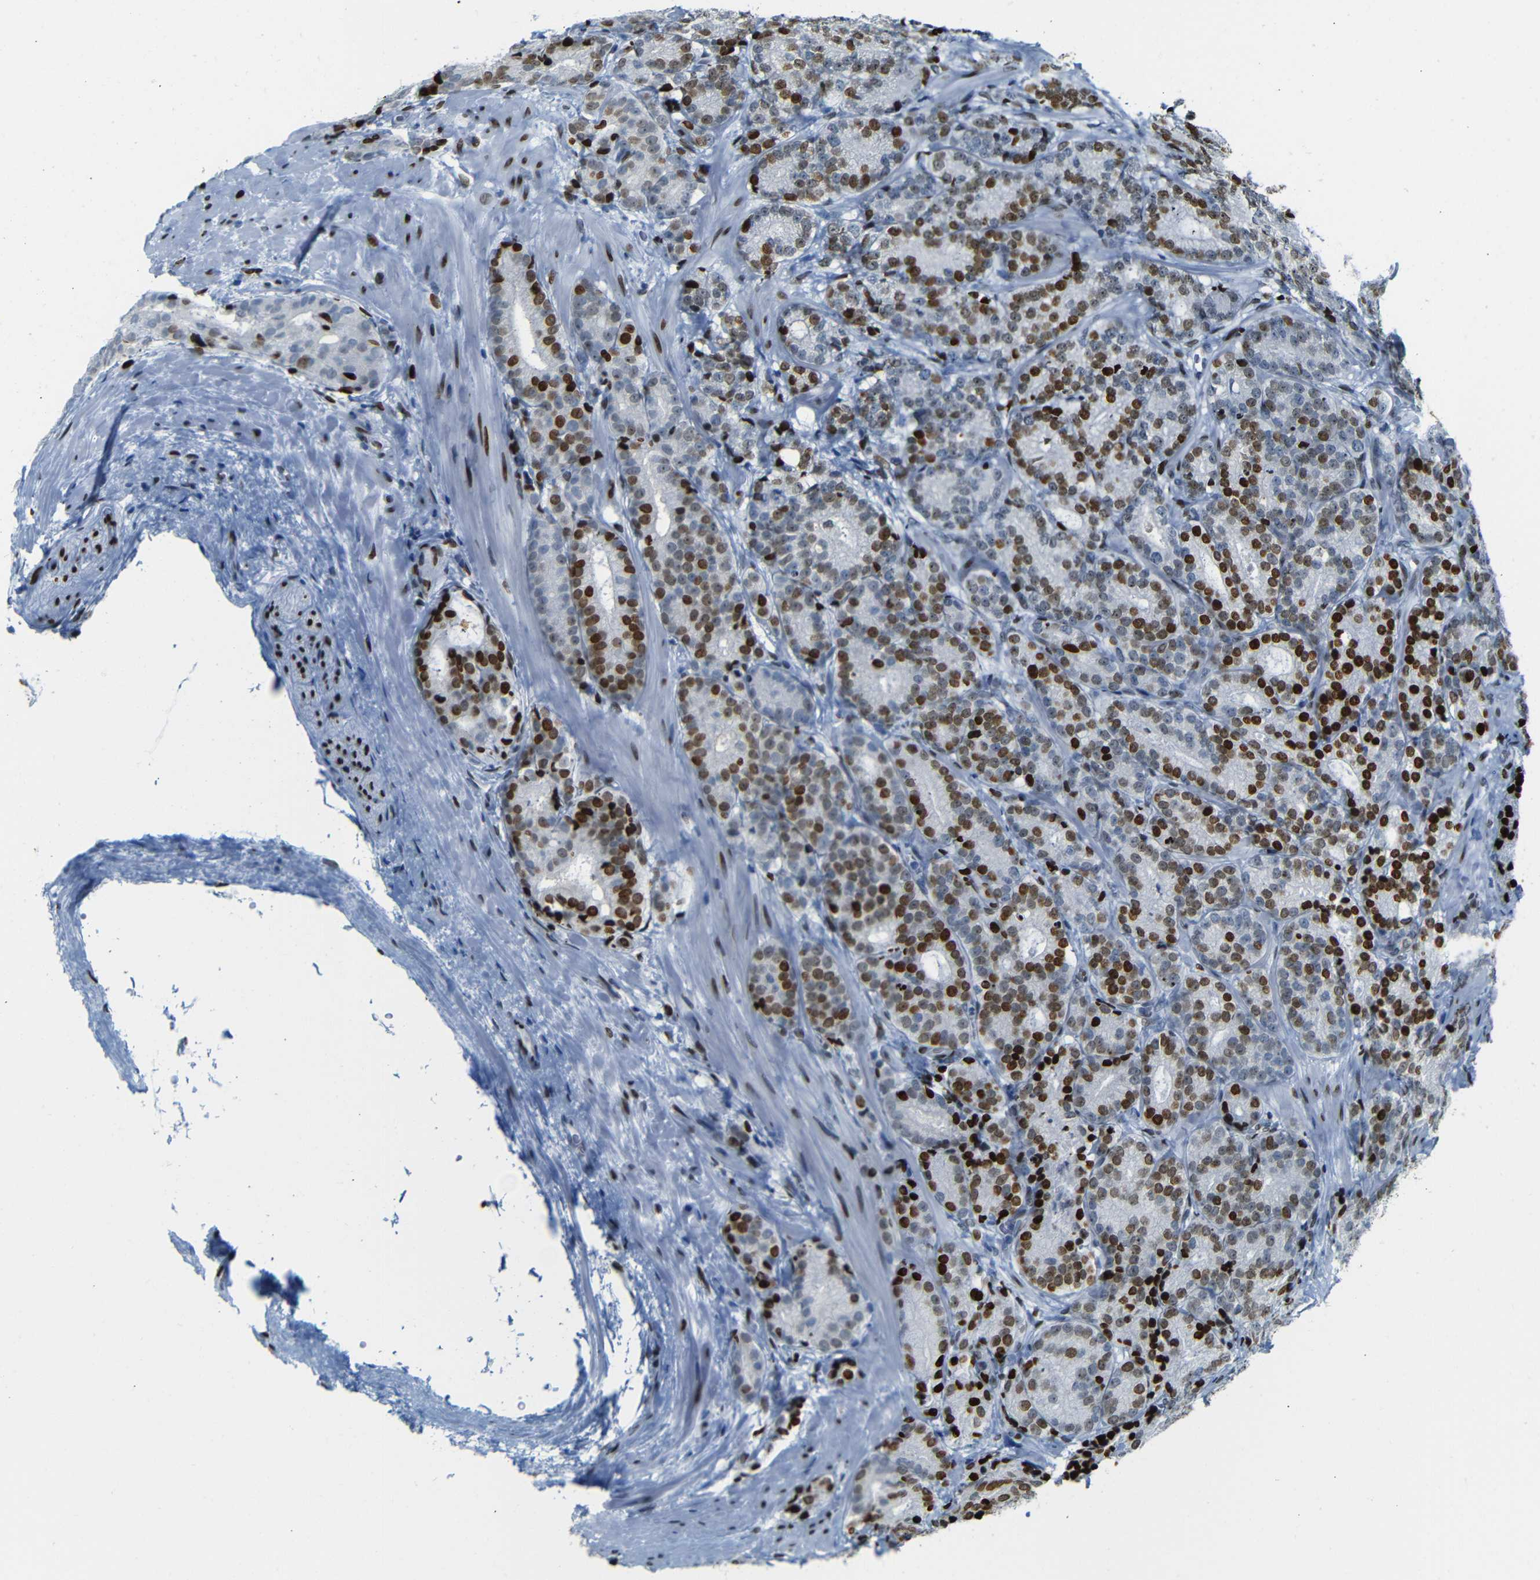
{"staining": {"intensity": "strong", "quantity": ">75%", "location": "nuclear"}, "tissue": "prostate cancer", "cell_type": "Tumor cells", "image_type": "cancer", "snomed": [{"axis": "morphology", "description": "Adenocarcinoma, High grade"}, {"axis": "topography", "description": "Prostate"}], "caption": "Protein analysis of prostate cancer tissue shows strong nuclear positivity in approximately >75% of tumor cells. (DAB = brown stain, brightfield microscopy at high magnification).", "gene": "NPIPB15", "patient": {"sex": "male", "age": 61}}